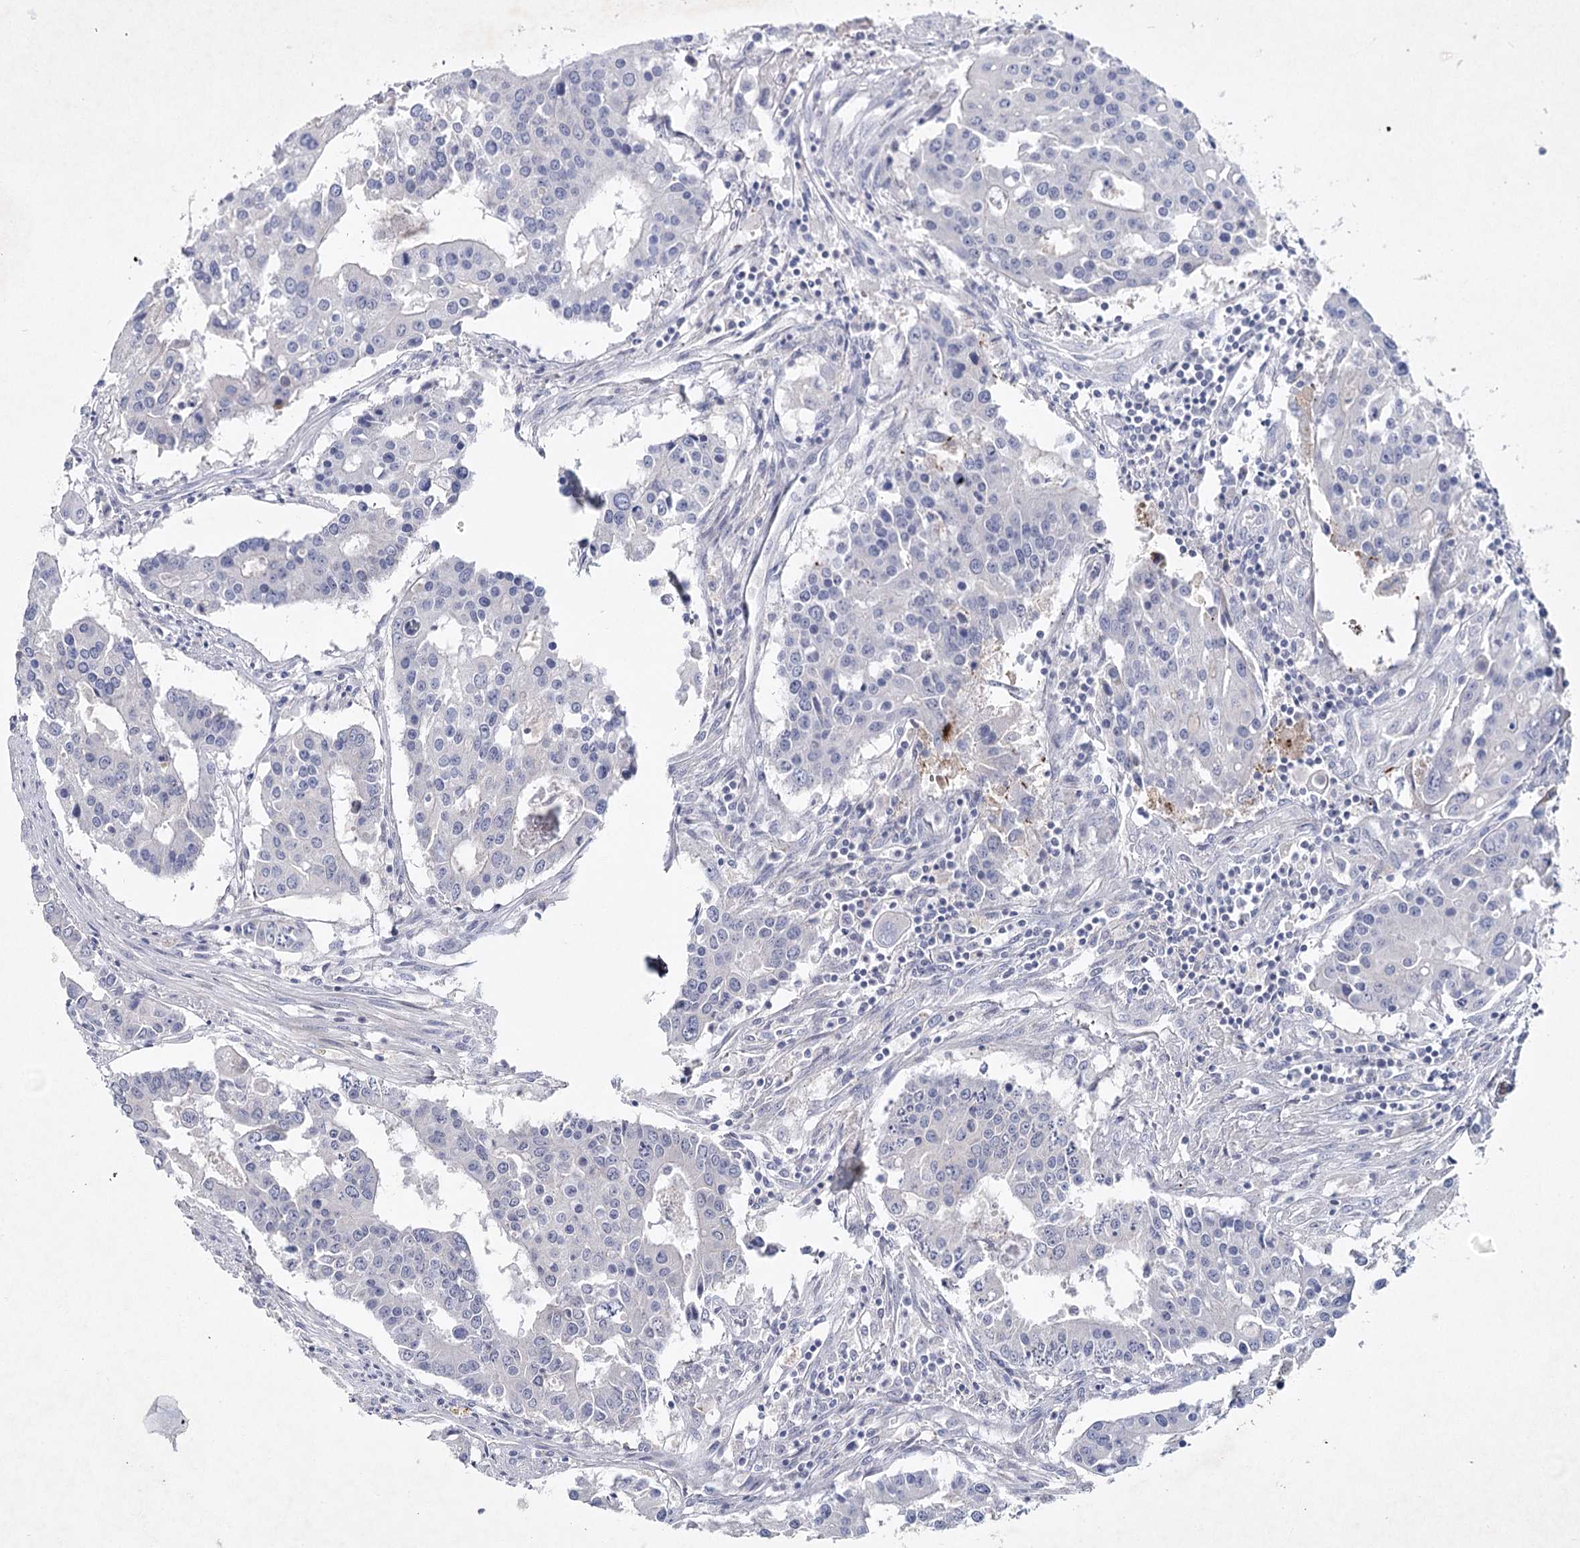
{"staining": {"intensity": "negative", "quantity": "none", "location": "none"}, "tissue": "colorectal cancer", "cell_type": "Tumor cells", "image_type": "cancer", "snomed": [{"axis": "morphology", "description": "Adenocarcinoma, NOS"}, {"axis": "topography", "description": "Colon"}], "caption": "A micrograph of adenocarcinoma (colorectal) stained for a protein exhibits no brown staining in tumor cells.", "gene": "MAP3K13", "patient": {"sex": "male", "age": 77}}